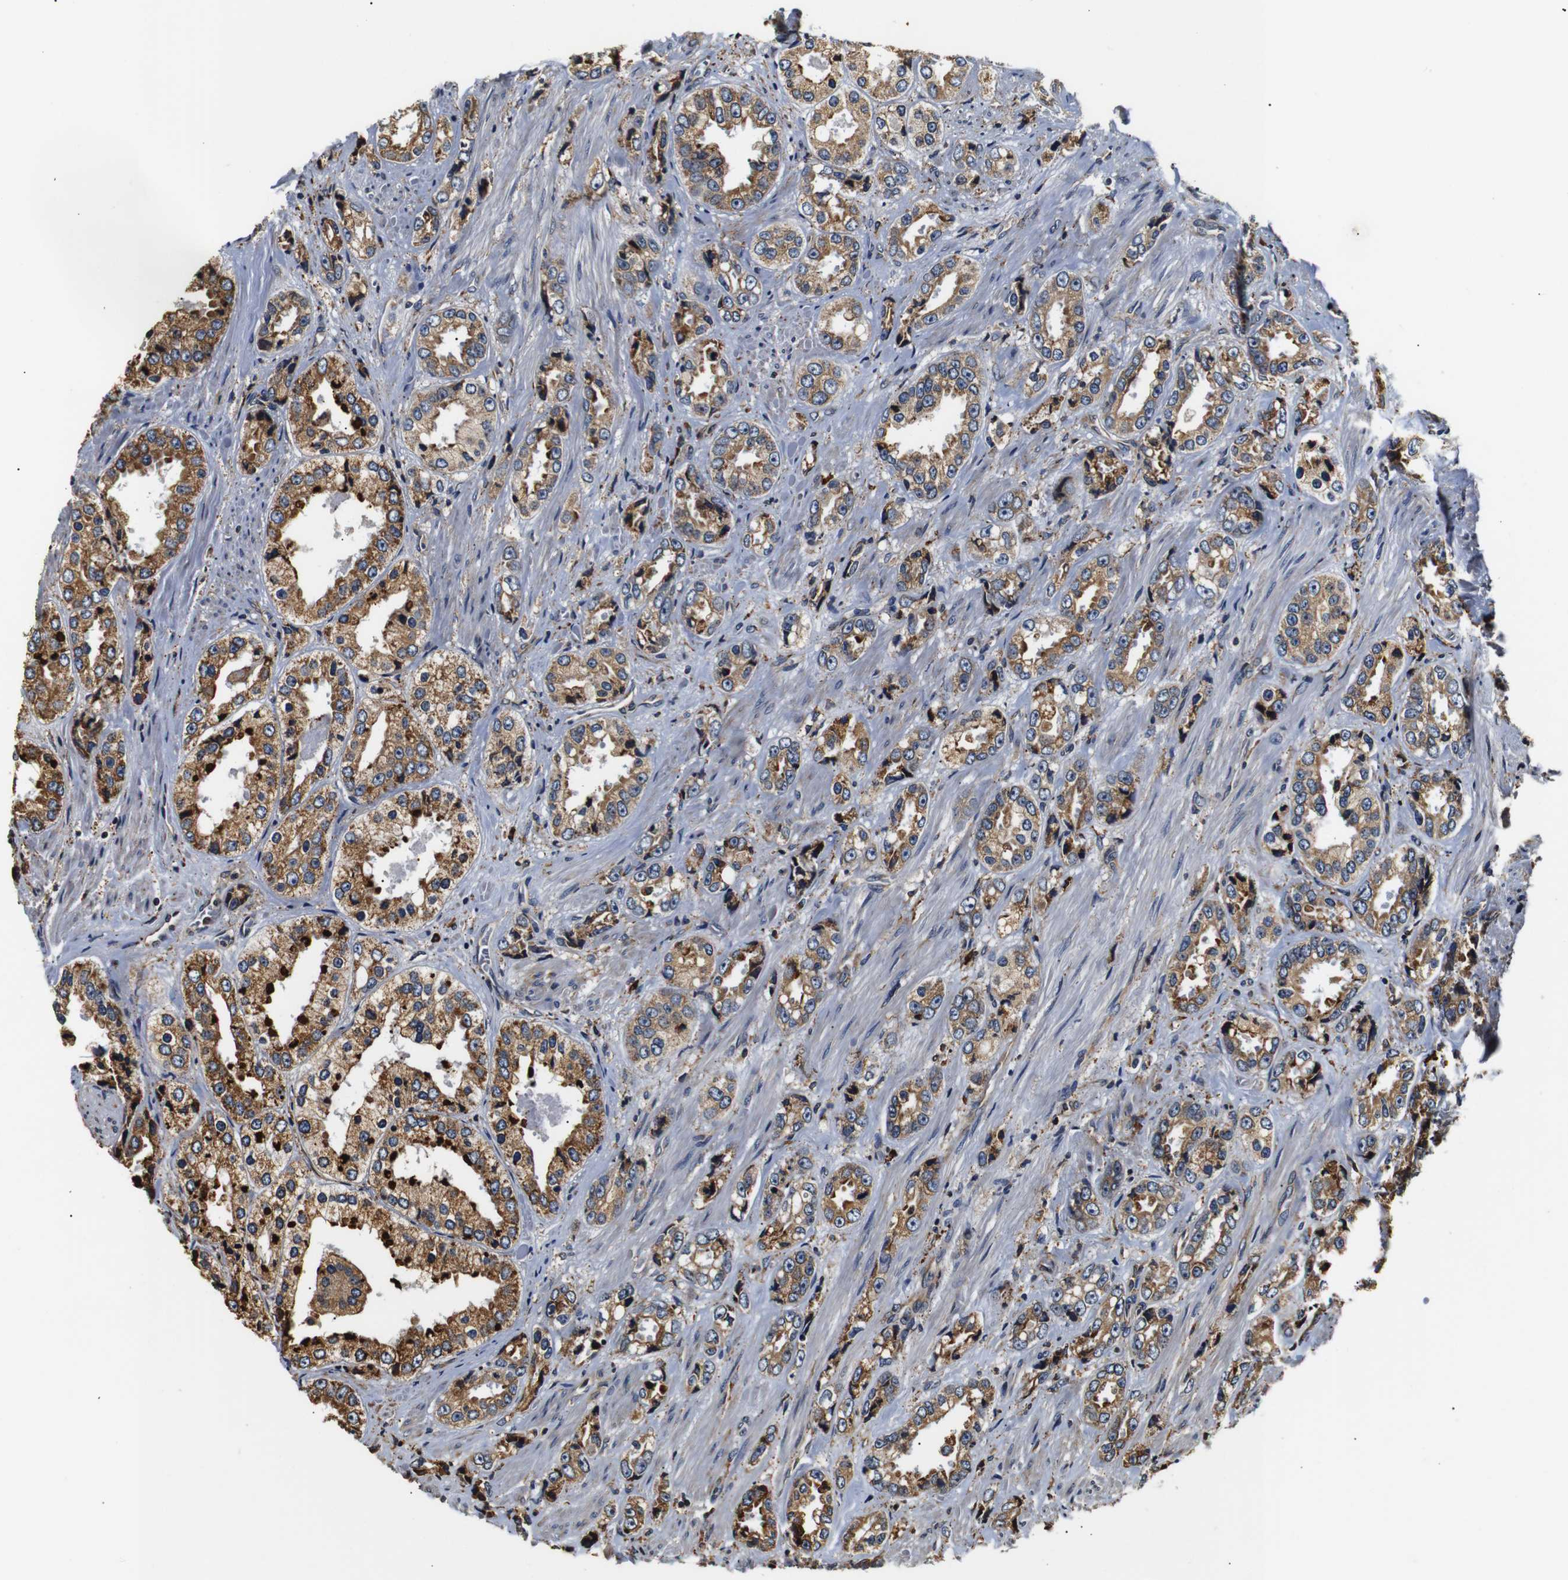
{"staining": {"intensity": "moderate", "quantity": ">75%", "location": "cytoplasmic/membranous"}, "tissue": "prostate cancer", "cell_type": "Tumor cells", "image_type": "cancer", "snomed": [{"axis": "morphology", "description": "Adenocarcinoma, High grade"}, {"axis": "topography", "description": "Prostate"}], "caption": "Immunohistochemistry (IHC) image of prostate cancer (high-grade adenocarcinoma) stained for a protein (brown), which displays medium levels of moderate cytoplasmic/membranous staining in about >75% of tumor cells.", "gene": "HHIP", "patient": {"sex": "male", "age": 61}}